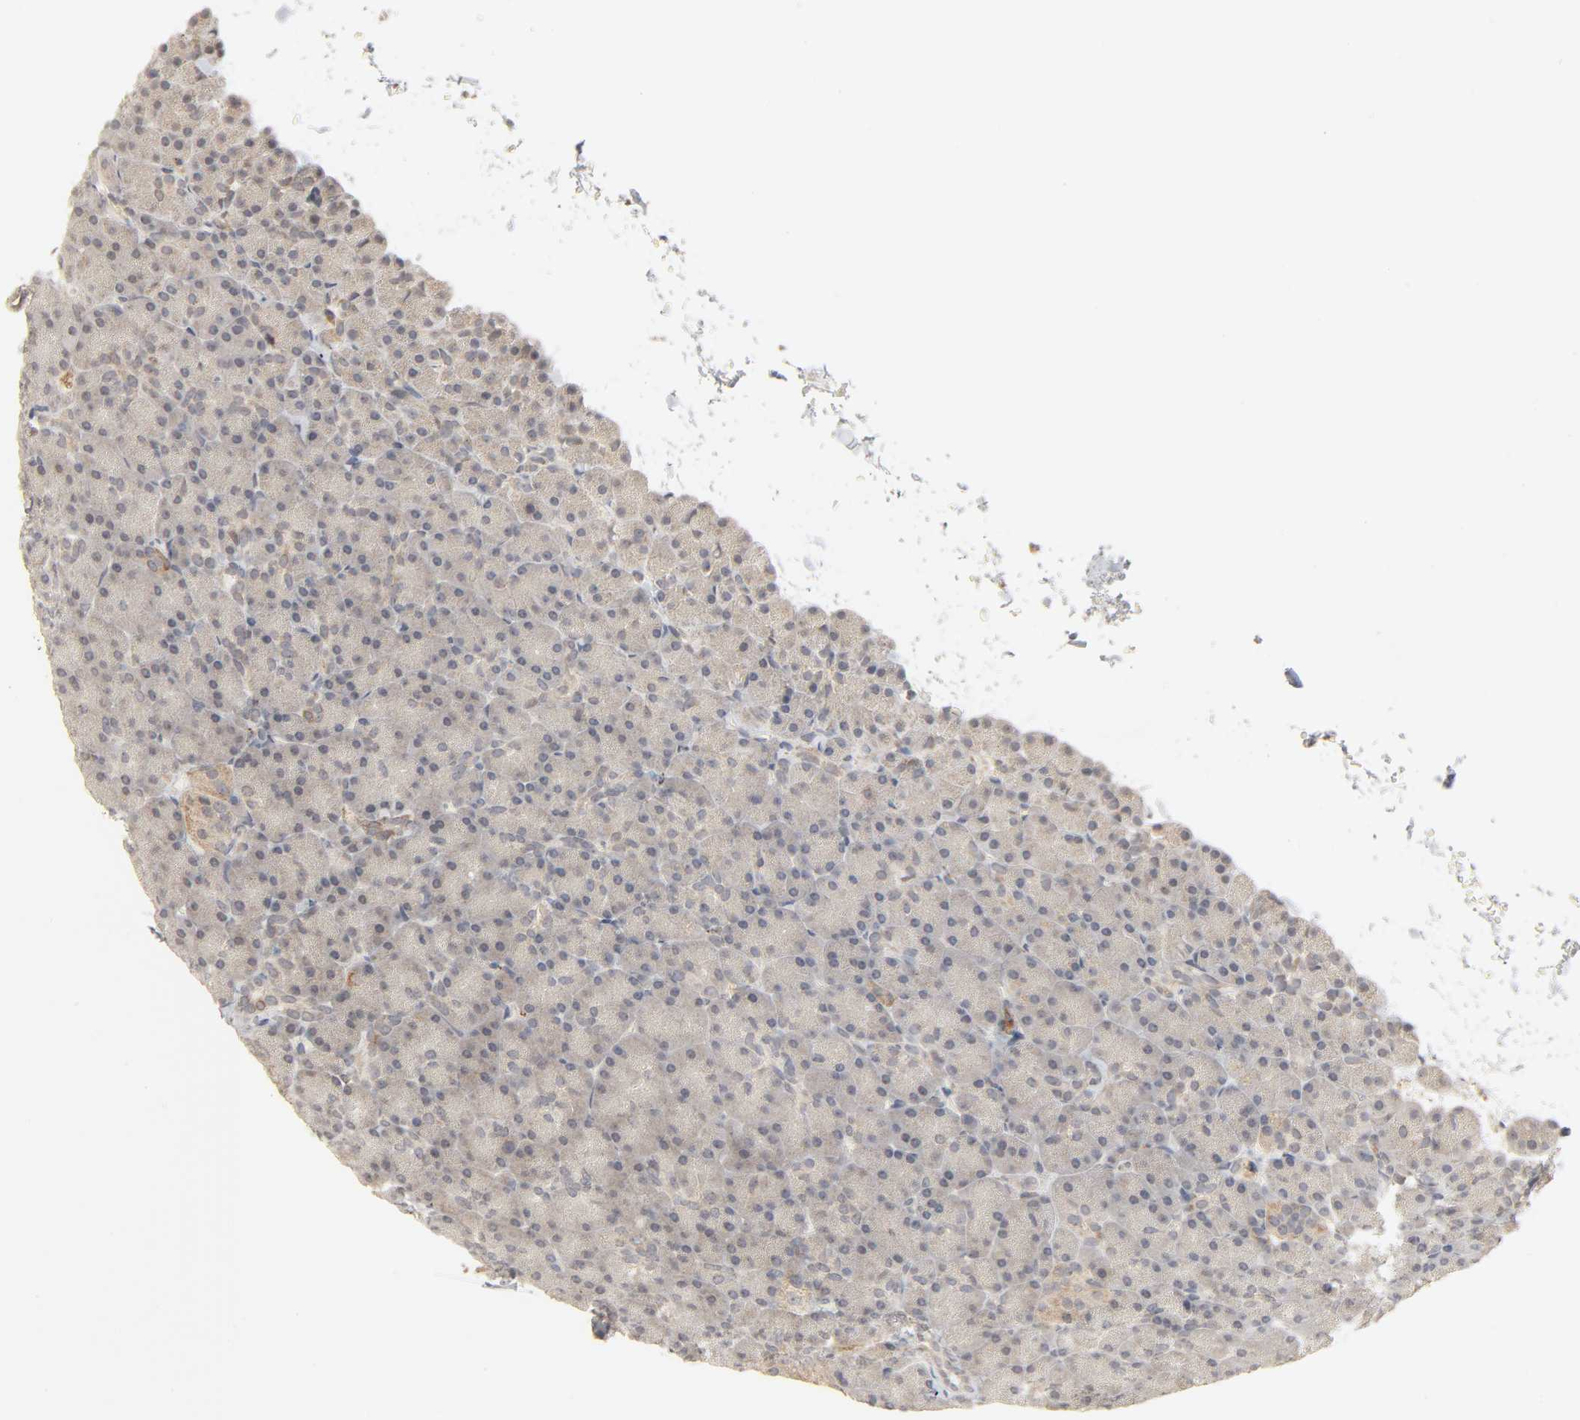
{"staining": {"intensity": "weak", "quantity": ">75%", "location": "cytoplasmic/membranous"}, "tissue": "pancreas", "cell_type": "Exocrine glandular cells", "image_type": "normal", "snomed": [{"axis": "morphology", "description": "Normal tissue, NOS"}, {"axis": "topography", "description": "Pancreas"}], "caption": "Weak cytoplasmic/membranous protein staining is identified in approximately >75% of exocrine glandular cells in pancreas.", "gene": "CLEC4E", "patient": {"sex": "female", "age": 43}}